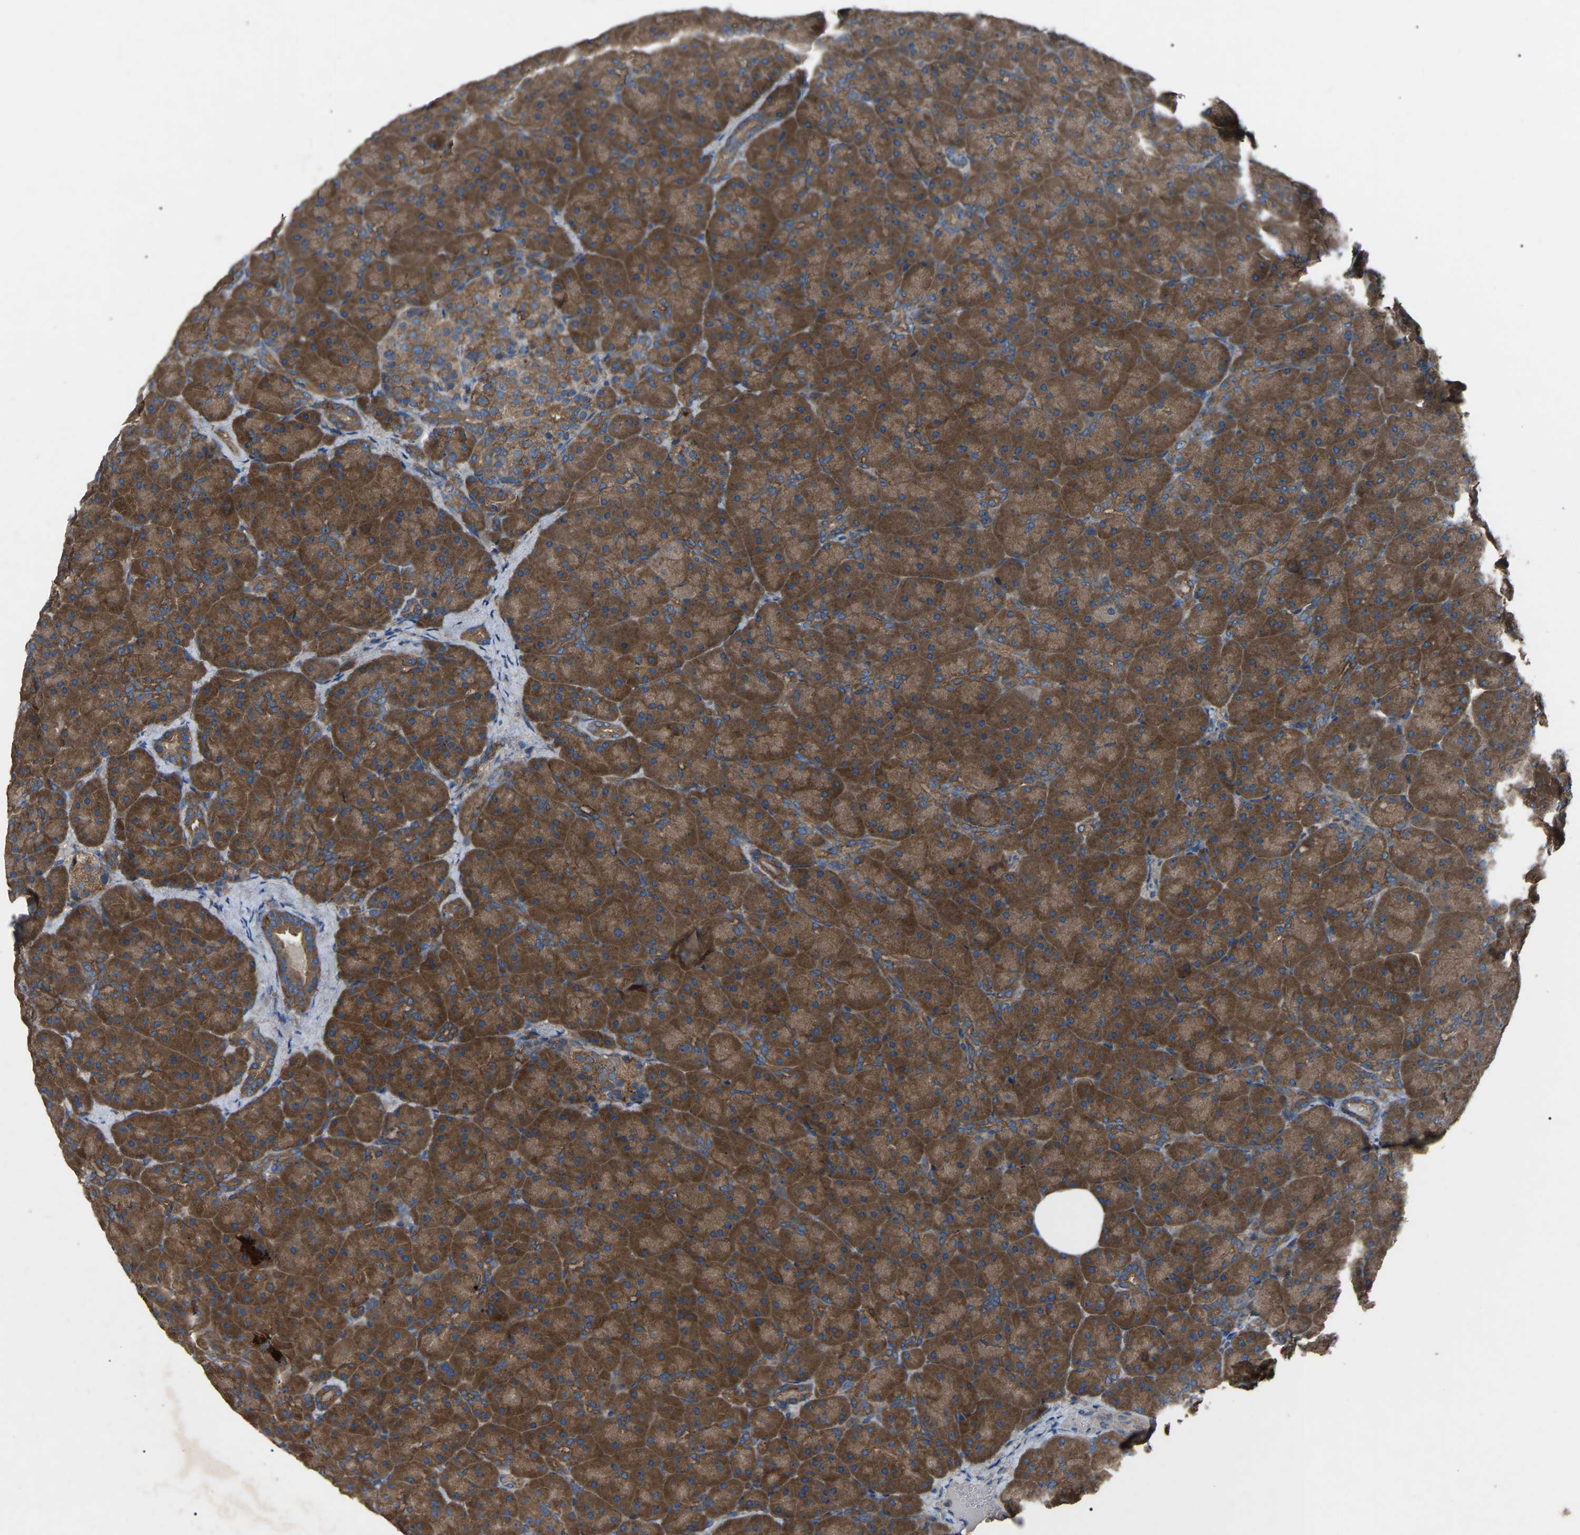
{"staining": {"intensity": "strong", "quantity": ">75%", "location": "cytoplasmic/membranous"}, "tissue": "pancreas", "cell_type": "Exocrine glandular cells", "image_type": "normal", "snomed": [{"axis": "morphology", "description": "Normal tissue, NOS"}, {"axis": "topography", "description": "Pancreas"}], "caption": "This micrograph reveals immunohistochemistry (IHC) staining of benign pancreas, with high strong cytoplasmic/membranous expression in approximately >75% of exocrine glandular cells.", "gene": "AIMP1", "patient": {"sex": "male", "age": 66}}